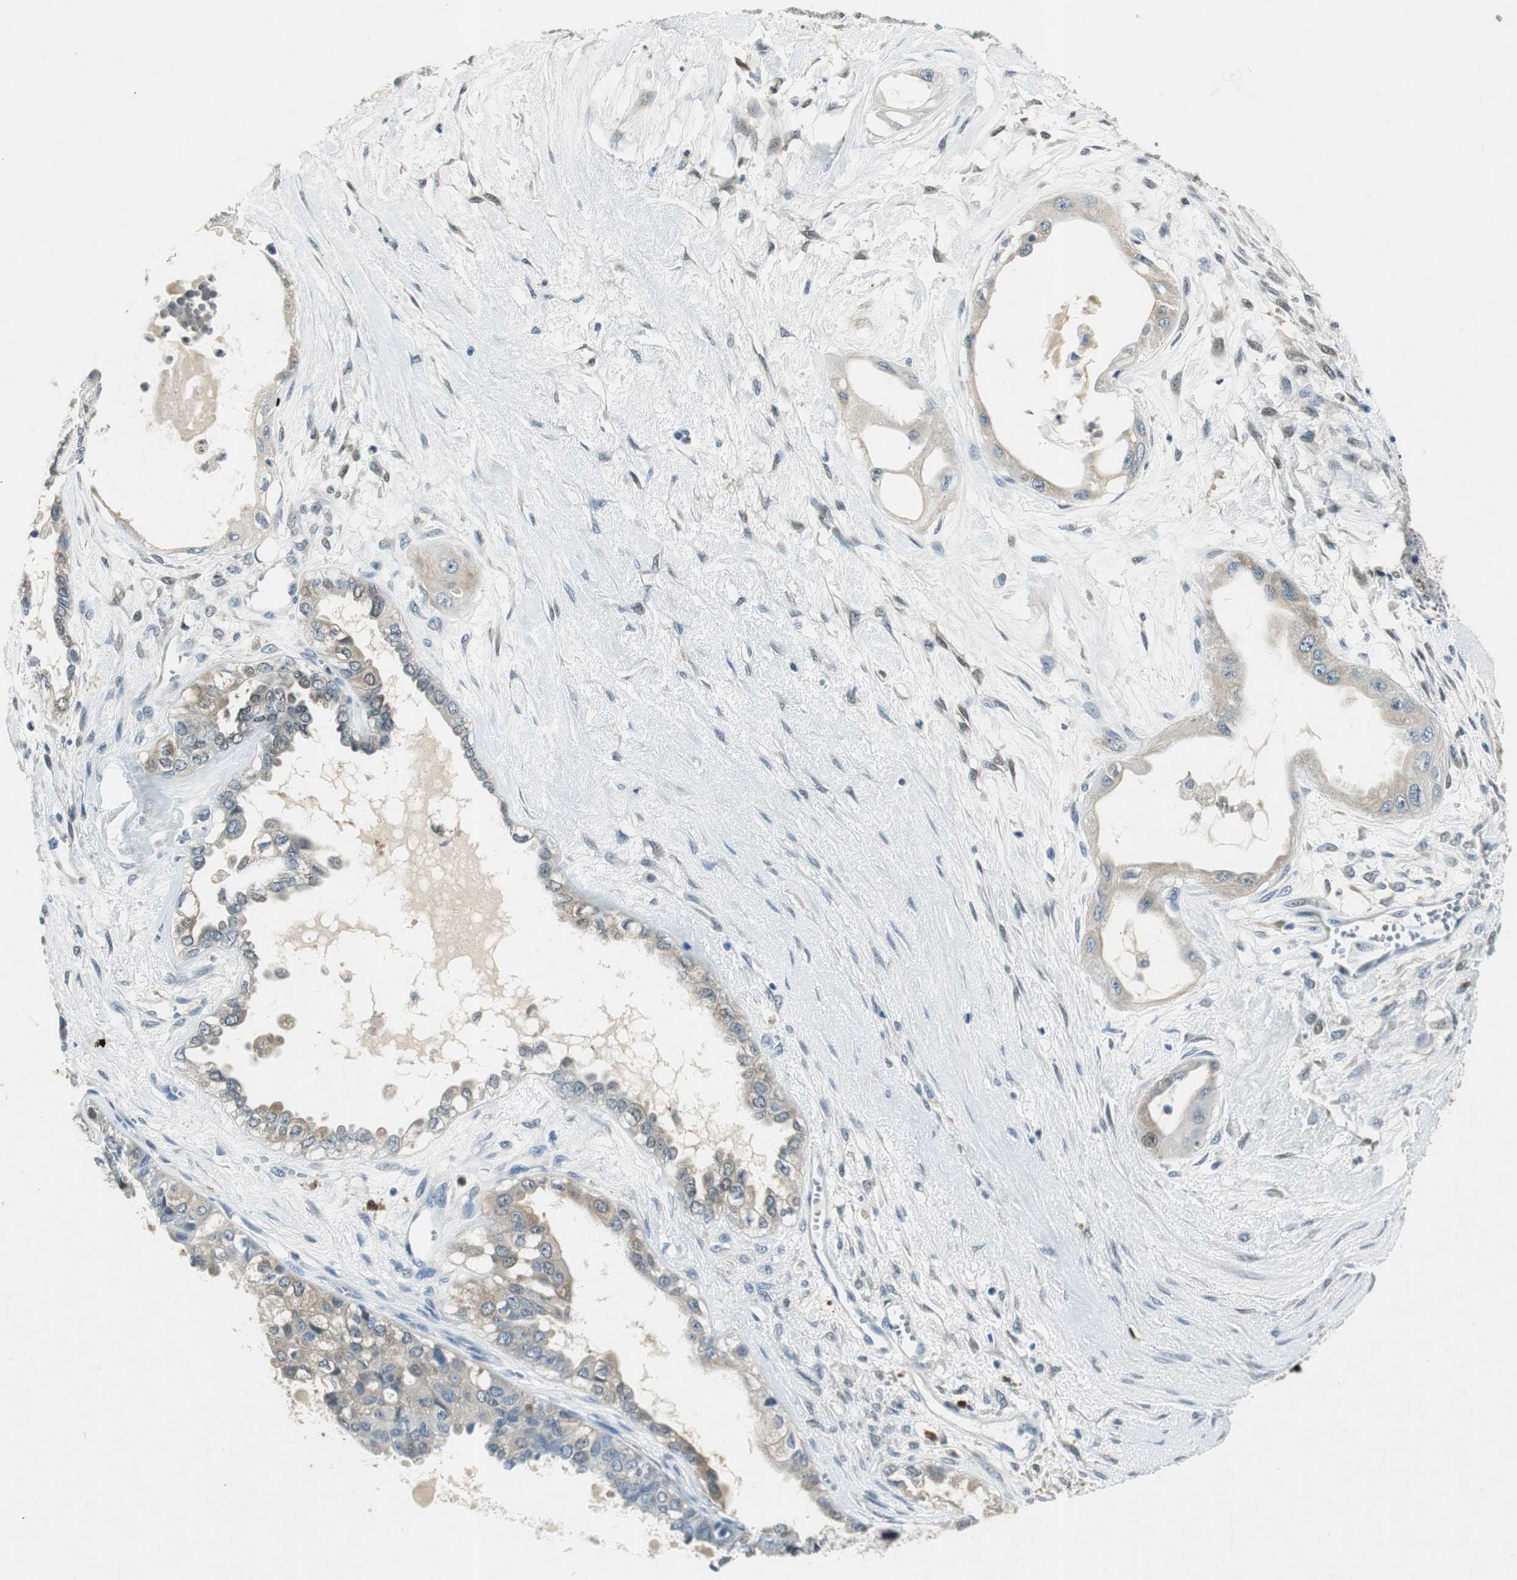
{"staining": {"intensity": "weak", "quantity": "25%-75%", "location": "cytoplasmic/membranous"}, "tissue": "ovarian cancer", "cell_type": "Tumor cells", "image_type": "cancer", "snomed": [{"axis": "morphology", "description": "Carcinoma, NOS"}, {"axis": "morphology", "description": "Carcinoma, endometroid"}, {"axis": "topography", "description": "Ovary"}], "caption": "A high-resolution image shows immunohistochemistry staining of ovarian cancer, which demonstrates weak cytoplasmic/membranous staining in approximately 25%-75% of tumor cells.", "gene": "ME1", "patient": {"sex": "female", "age": 50}}